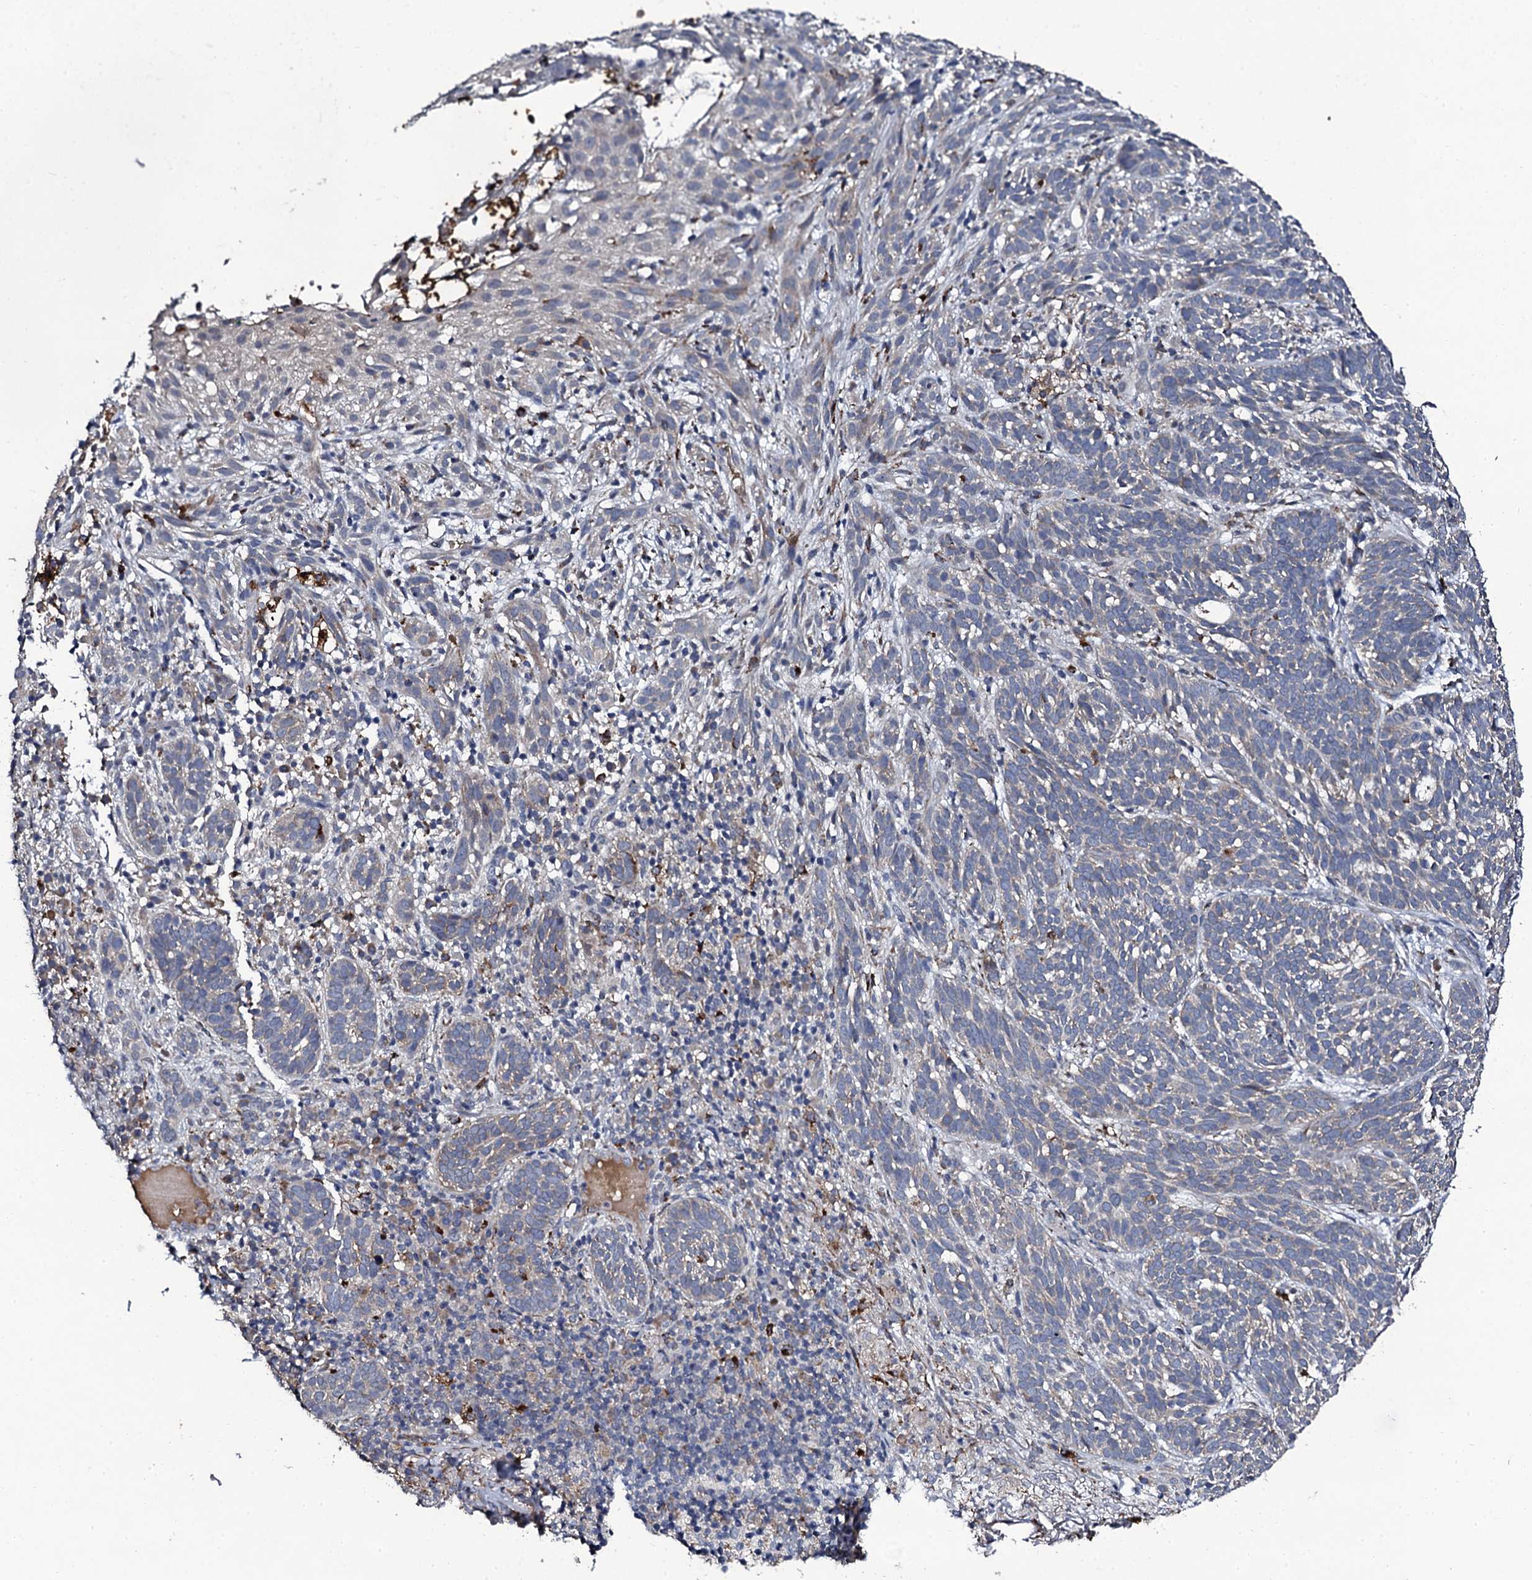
{"staining": {"intensity": "weak", "quantity": "<25%", "location": "cytoplasmic/membranous"}, "tissue": "skin cancer", "cell_type": "Tumor cells", "image_type": "cancer", "snomed": [{"axis": "morphology", "description": "Basal cell carcinoma"}, {"axis": "topography", "description": "Skin"}], "caption": "This is an IHC photomicrograph of human basal cell carcinoma (skin). There is no expression in tumor cells.", "gene": "LRRC28", "patient": {"sex": "male", "age": 71}}